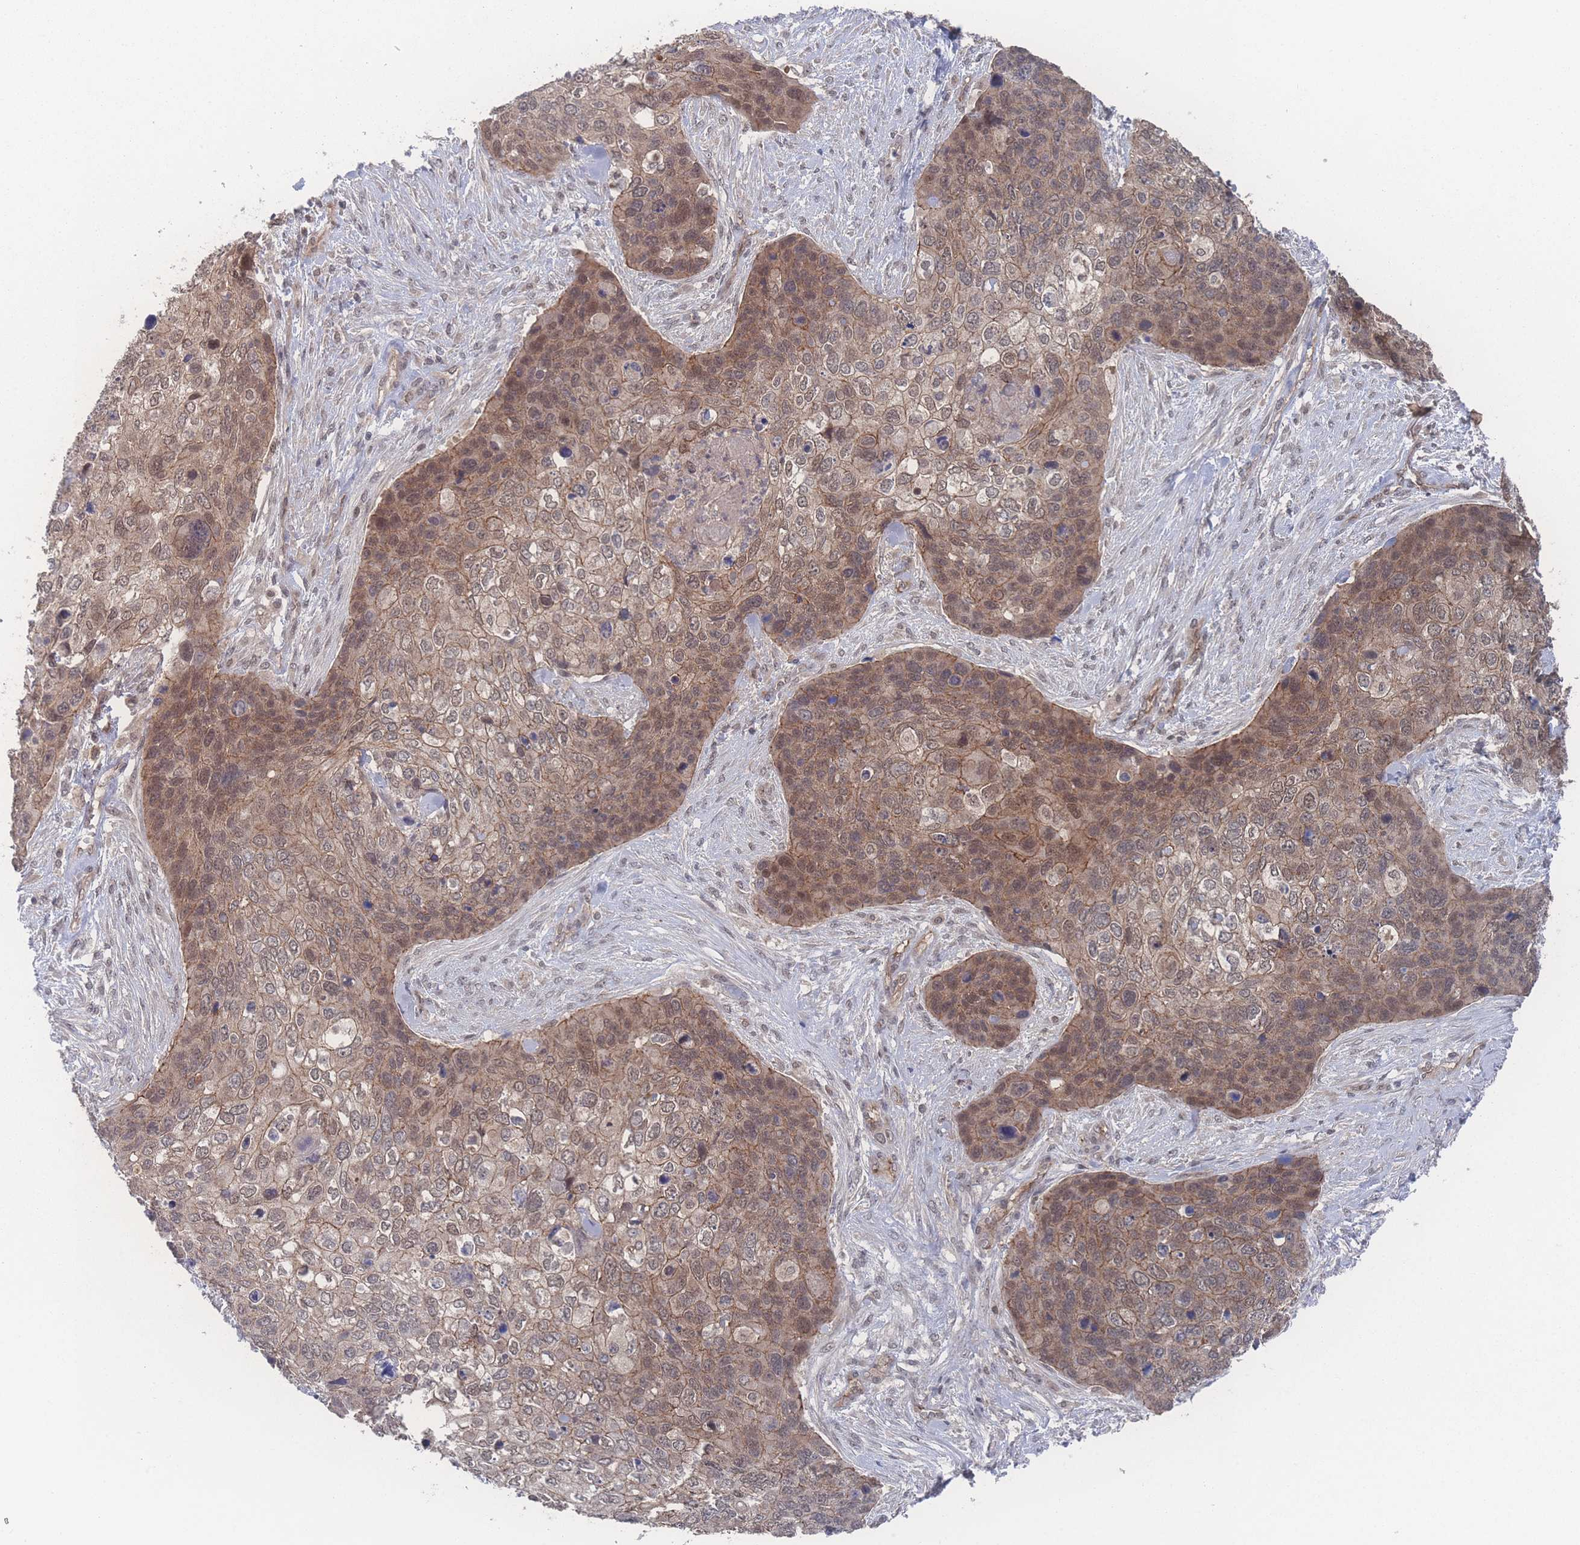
{"staining": {"intensity": "moderate", "quantity": ">75%", "location": "cytoplasmic/membranous,nuclear"}, "tissue": "skin cancer", "cell_type": "Tumor cells", "image_type": "cancer", "snomed": [{"axis": "morphology", "description": "Basal cell carcinoma"}, {"axis": "topography", "description": "Skin"}], "caption": "Immunohistochemistry of human skin cancer demonstrates medium levels of moderate cytoplasmic/membranous and nuclear positivity in approximately >75% of tumor cells.", "gene": "NBEAL1", "patient": {"sex": "female", "age": 74}}